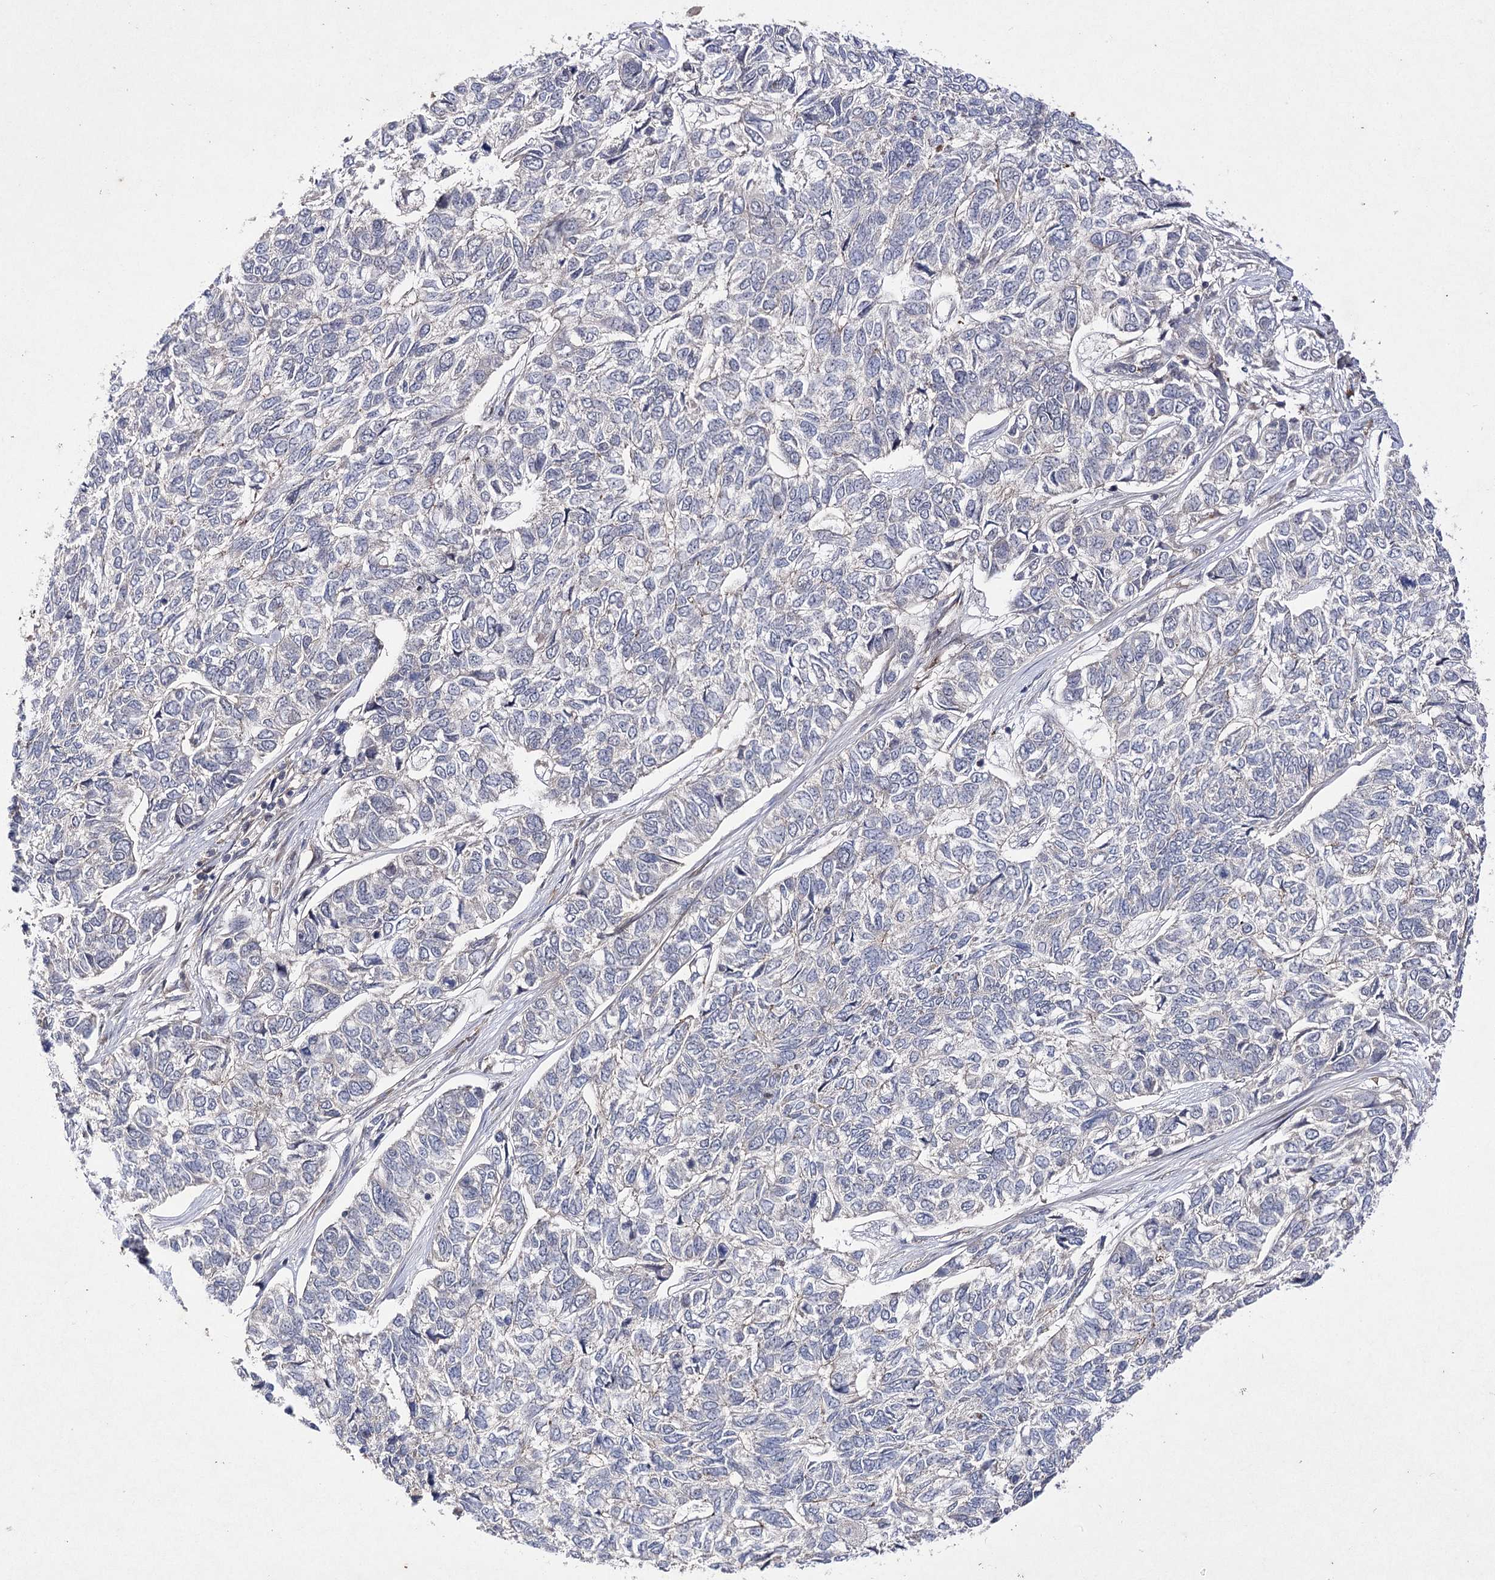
{"staining": {"intensity": "negative", "quantity": "none", "location": "none"}, "tissue": "skin cancer", "cell_type": "Tumor cells", "image_type": "cancer", "snomed": [{"axis": "morphology", "description": "Basal cell carcinoma"}, {"axis": "topography", "description": "Skin"}], "caption": "This is an immunohistochemistry (IHC) photomicrograph of skin basal cell carcinoma. There is no expression in tumor cells.", "gene": "BCR", "patient": {"sex": "female", "age": 65}}